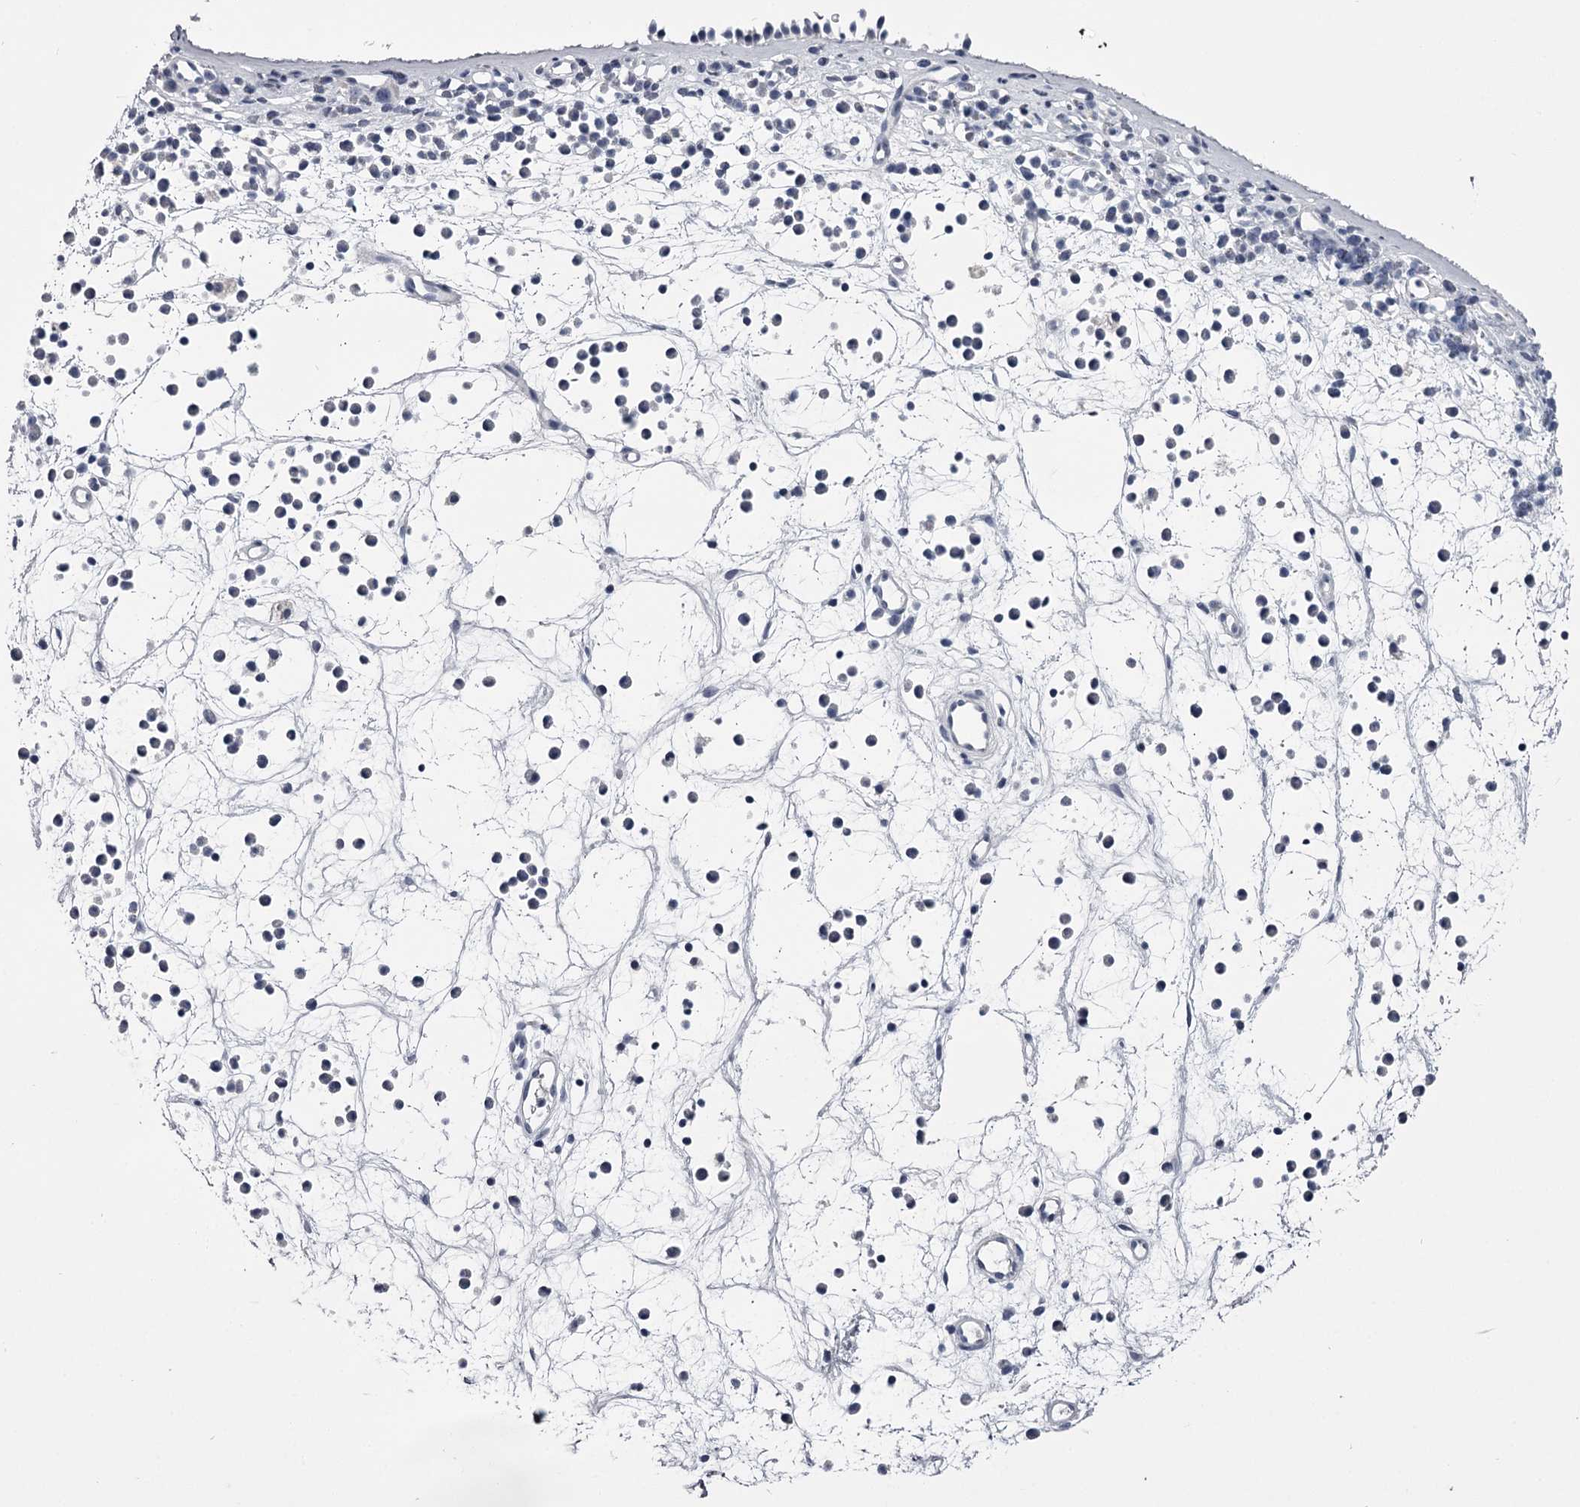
{"staining": {"intensity": "negative", "quantity": "none", "location": "none"}, "tissue": "nasopharynx", "cell_type": "Respiratory epithelial cells", "image_type": "normal", "snomed": [{"axis": "morphology", "description": "Normal tissue, NOS"}, {"axis": "morphology", "description": "Inflammation, NOS"}, {"axis": "morphology", "description": "Malignant melanoma, Metastatic site"}, {"axis": "topography", "description": "Nasopharynx"}], "caption": "Protein analysis of unremarkable nasopharynx demonstrates no significant expression in respiratory epithelial cells.", "gene": "GSTO1", "patient": {"sex": "male", "age": 70}}